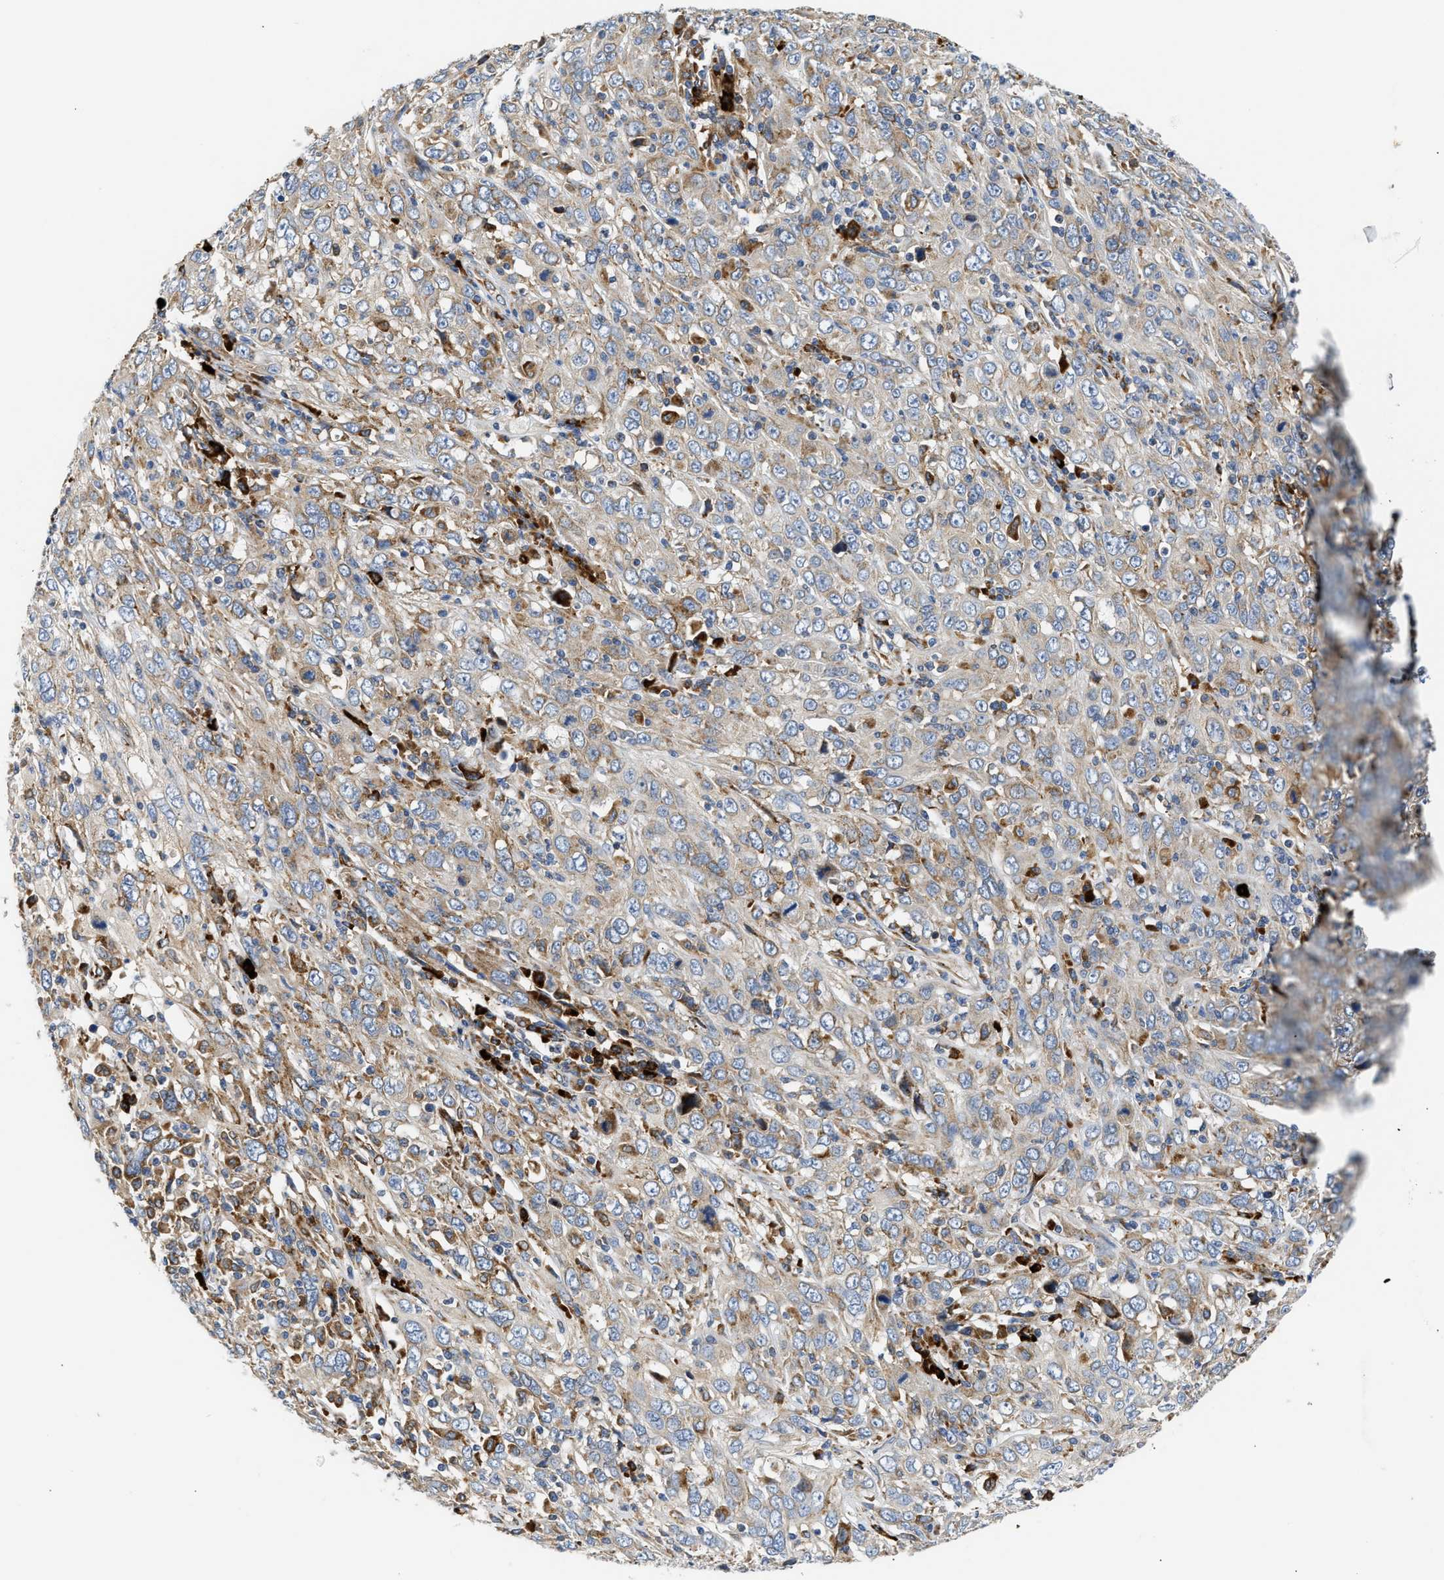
{"staining": {"intensity": "weak", "quantity": "25%-75%", "location": "cytoplasmic/membranous"}, "tissue": "cervical cancer", "cell_type": "Tumor cells", "image_type": "cancer", "snomed": [{"axis": "morphology", "description": "Squamous cell carcinoma, NOS"}, {"axis": "topography", "description": "Cervix"}], "caption": "Protein staining by immunohistochemistry reveals weak cytoplasmic/membranous staining in approximately 25%-75% of tumor cells in cervical cancer.", "gene": "AMZ1", "patient": {"sex": "female", "age": 46}}